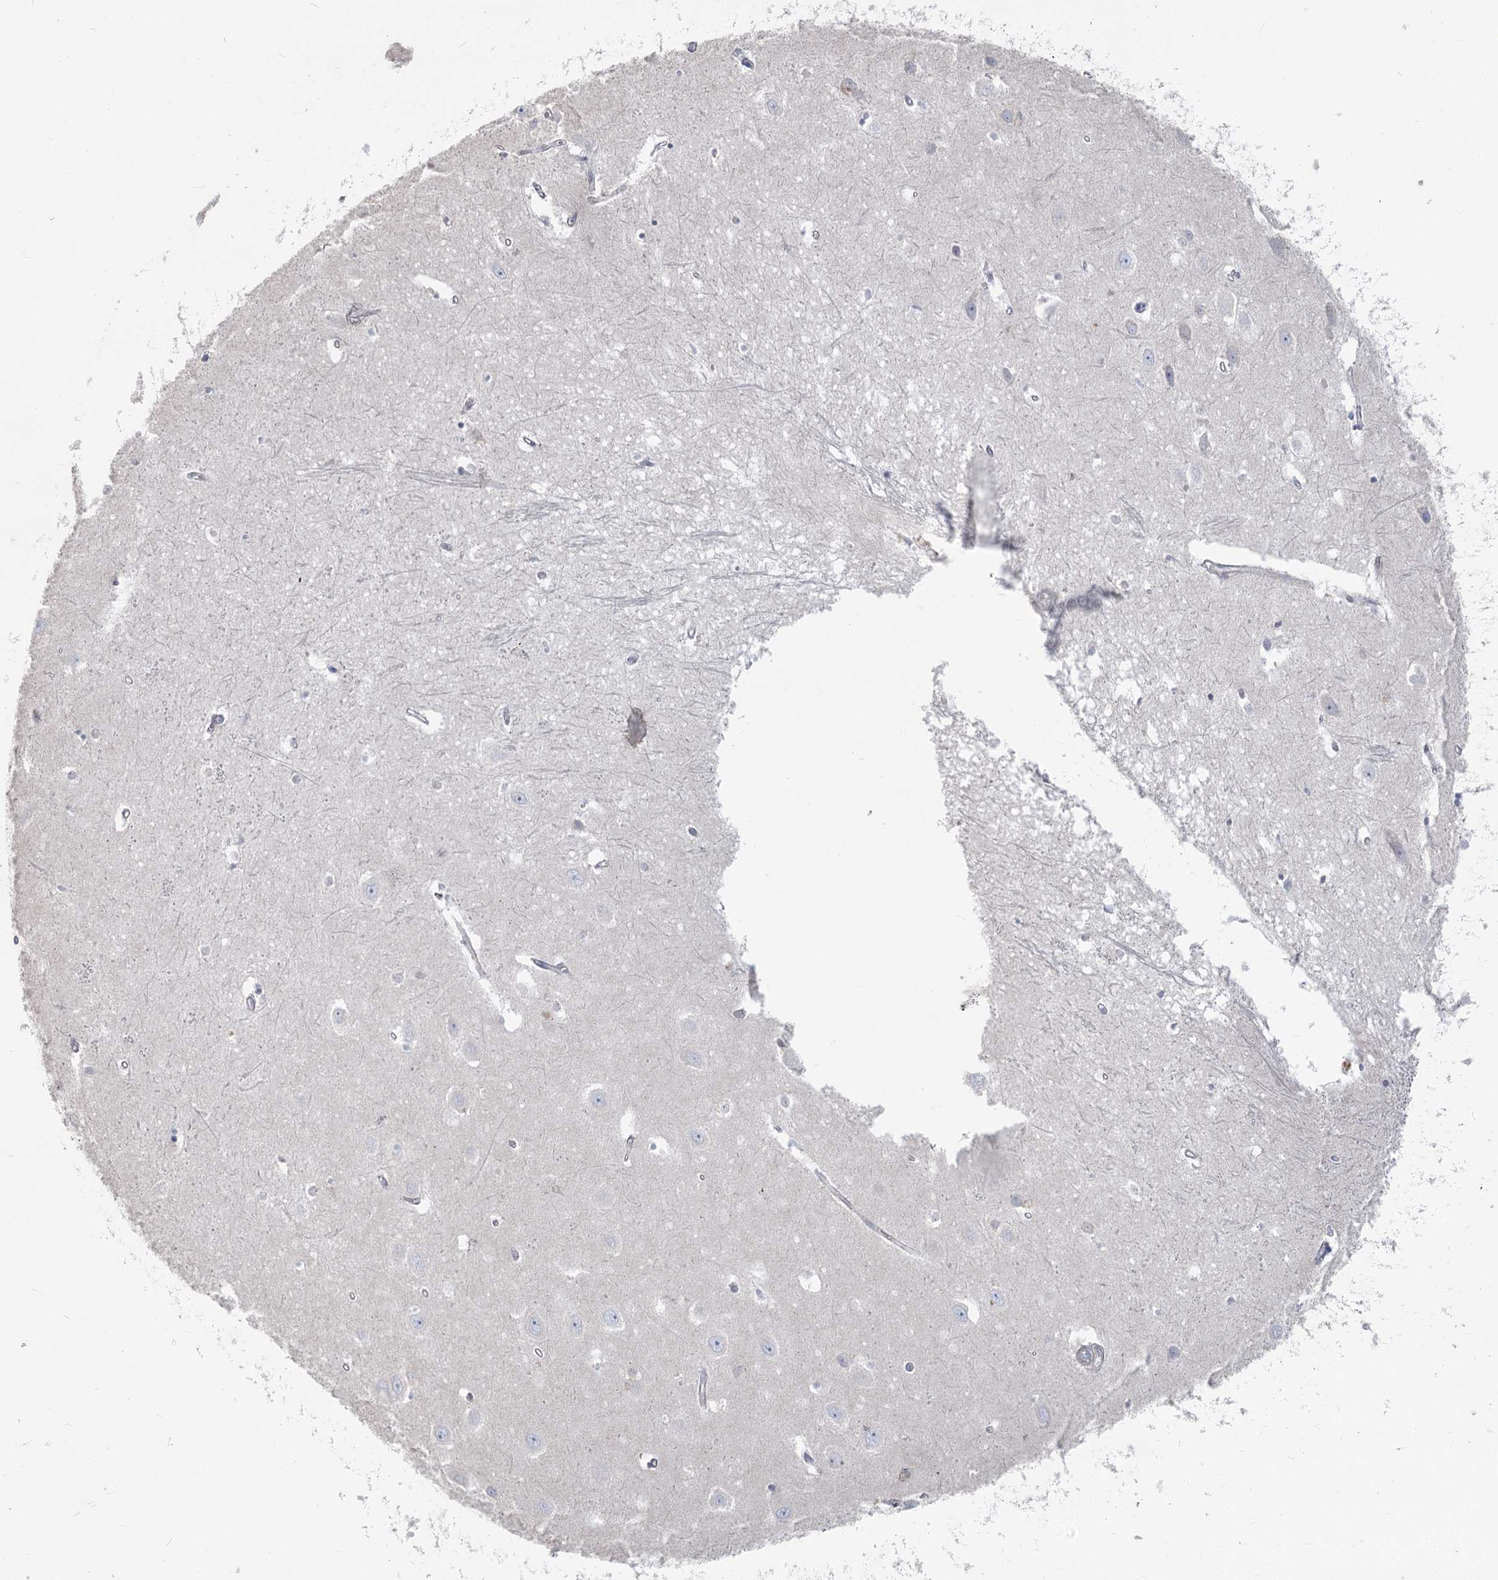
{"staining": {"intensity": "negative", "quantity": "none", "location": "none"}, "tissue": "hippocampus", "cell_type": "Glial cells", "image_type": "normal", "snomed": [{"axis": "morphology", "description": "Normal tissue, NOS"}, {"axis": "topography", "description": "Hippocampus"}], "caption": "A high-resolution histopathology image shows immunohistochemistry (IHC) staining of normal hippocampus, which shows no significant positivity in glial cells. (DAB immunohistochemistry (IHC) visualized using brightfield microscopy, high magnification).", "gene": "ABITRAM", "patient": {"sex": "female", "age": 64}}